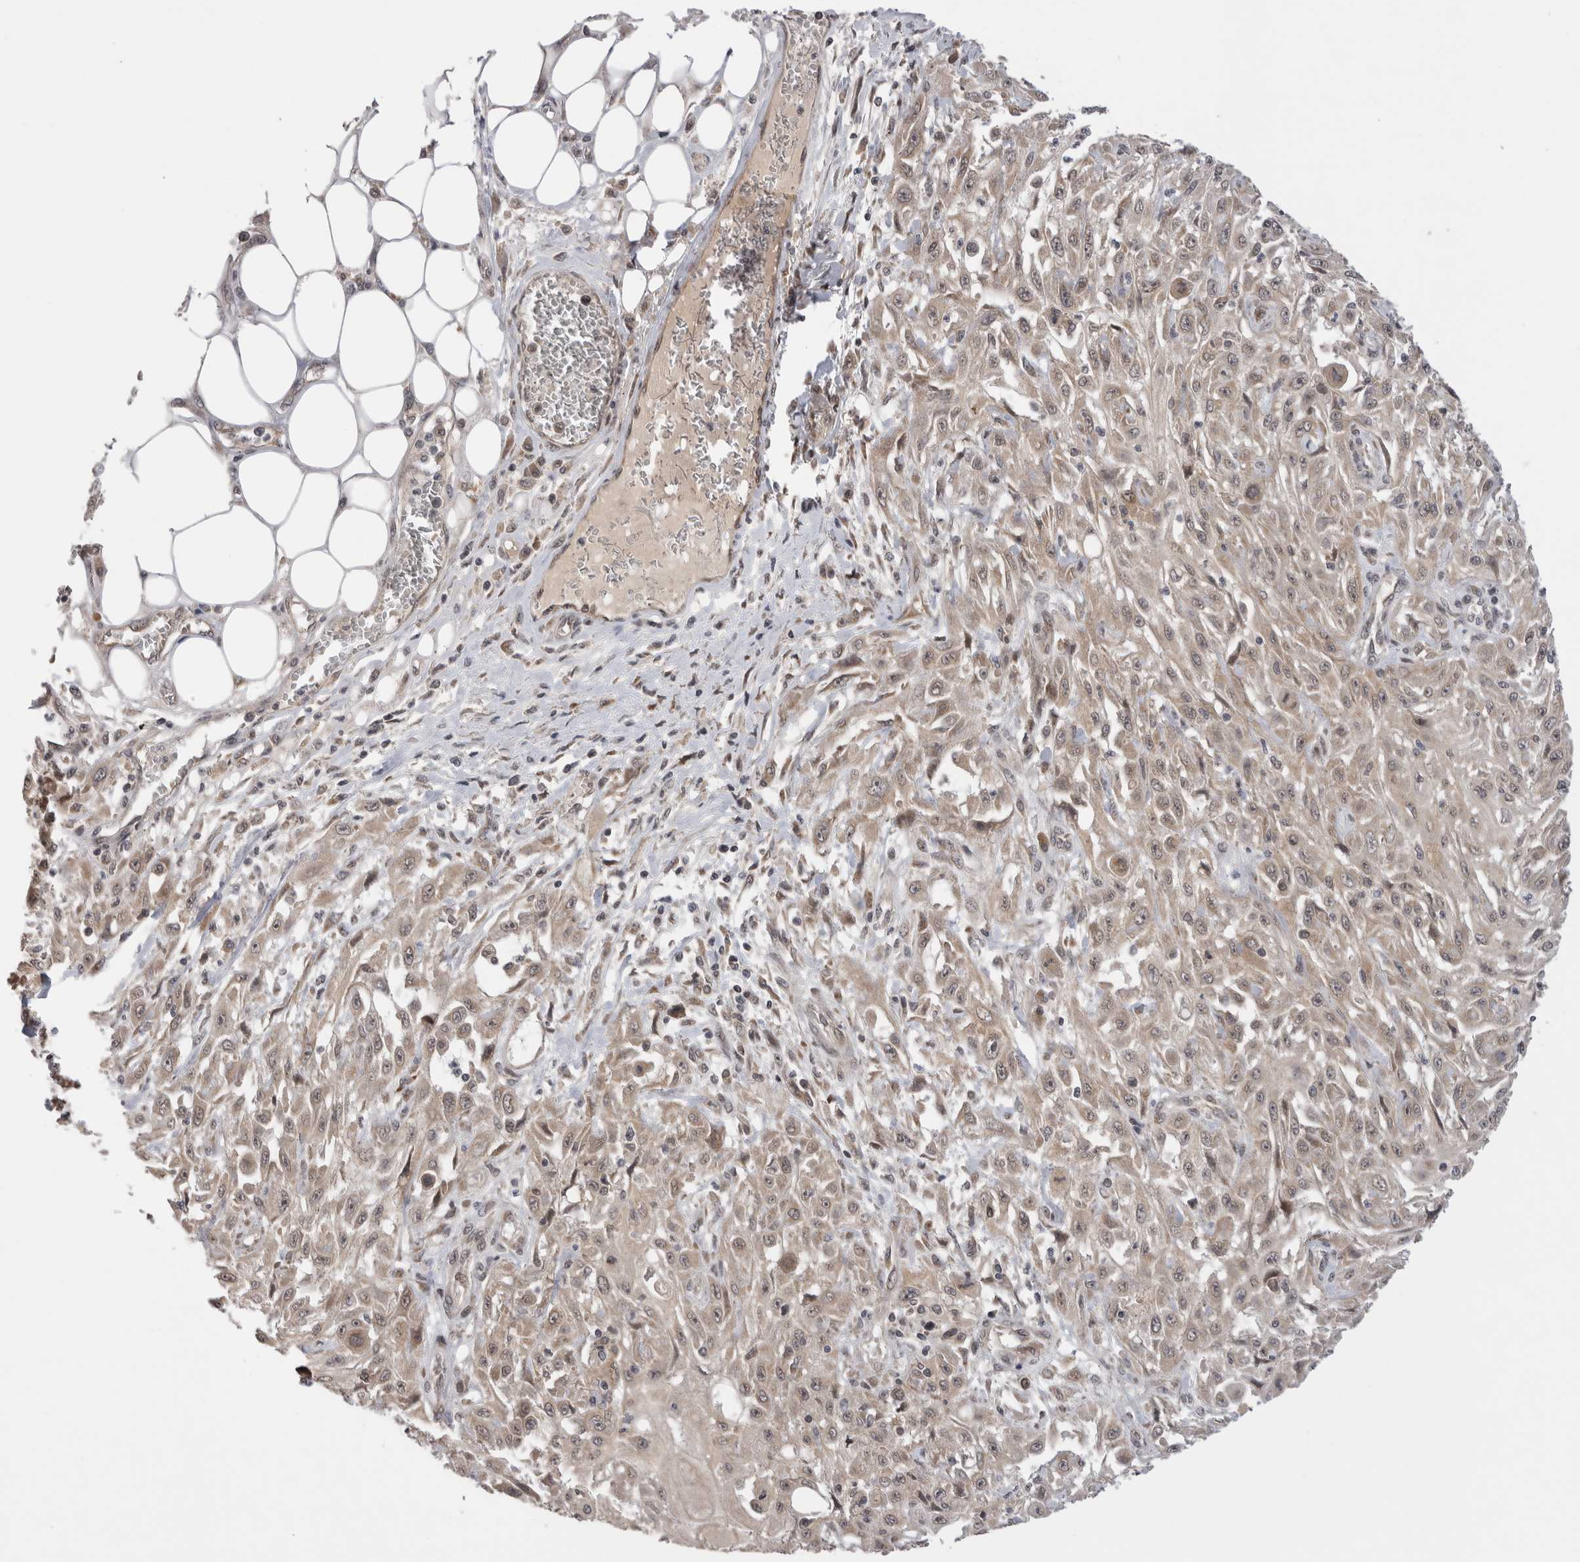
{"staining": {"intensity": "weak", "quantity": ">75%", "location": "cytoplasmic/membranous,nuclear"}, "tissue": "skin cancer", "cell_type": "Tumor cells", "image_type": "cancer", "snomed": [{"axis": "morphology", "description": "Squamous cell carcinoma, NOS"}, {"axis": "morphology", "description": "Squamous cell carcinoma, metastatic, NOS"}, {"axis": "topography", "description": "Skin"}, {"axis": "topography", "description": "Lymph node"}], "caption": "Immunohistochemistry (IHC) histopathology image of skin cancer (metastatic squamous cell carcinoma) stained for a protein (brown), which demonstrates low levels of weak cytoplasmic/membranous and nuclear positivity in about >75% of tumor cells.", "gene": "TMEM65", "patient": {"sex": "male", "age": 75}}